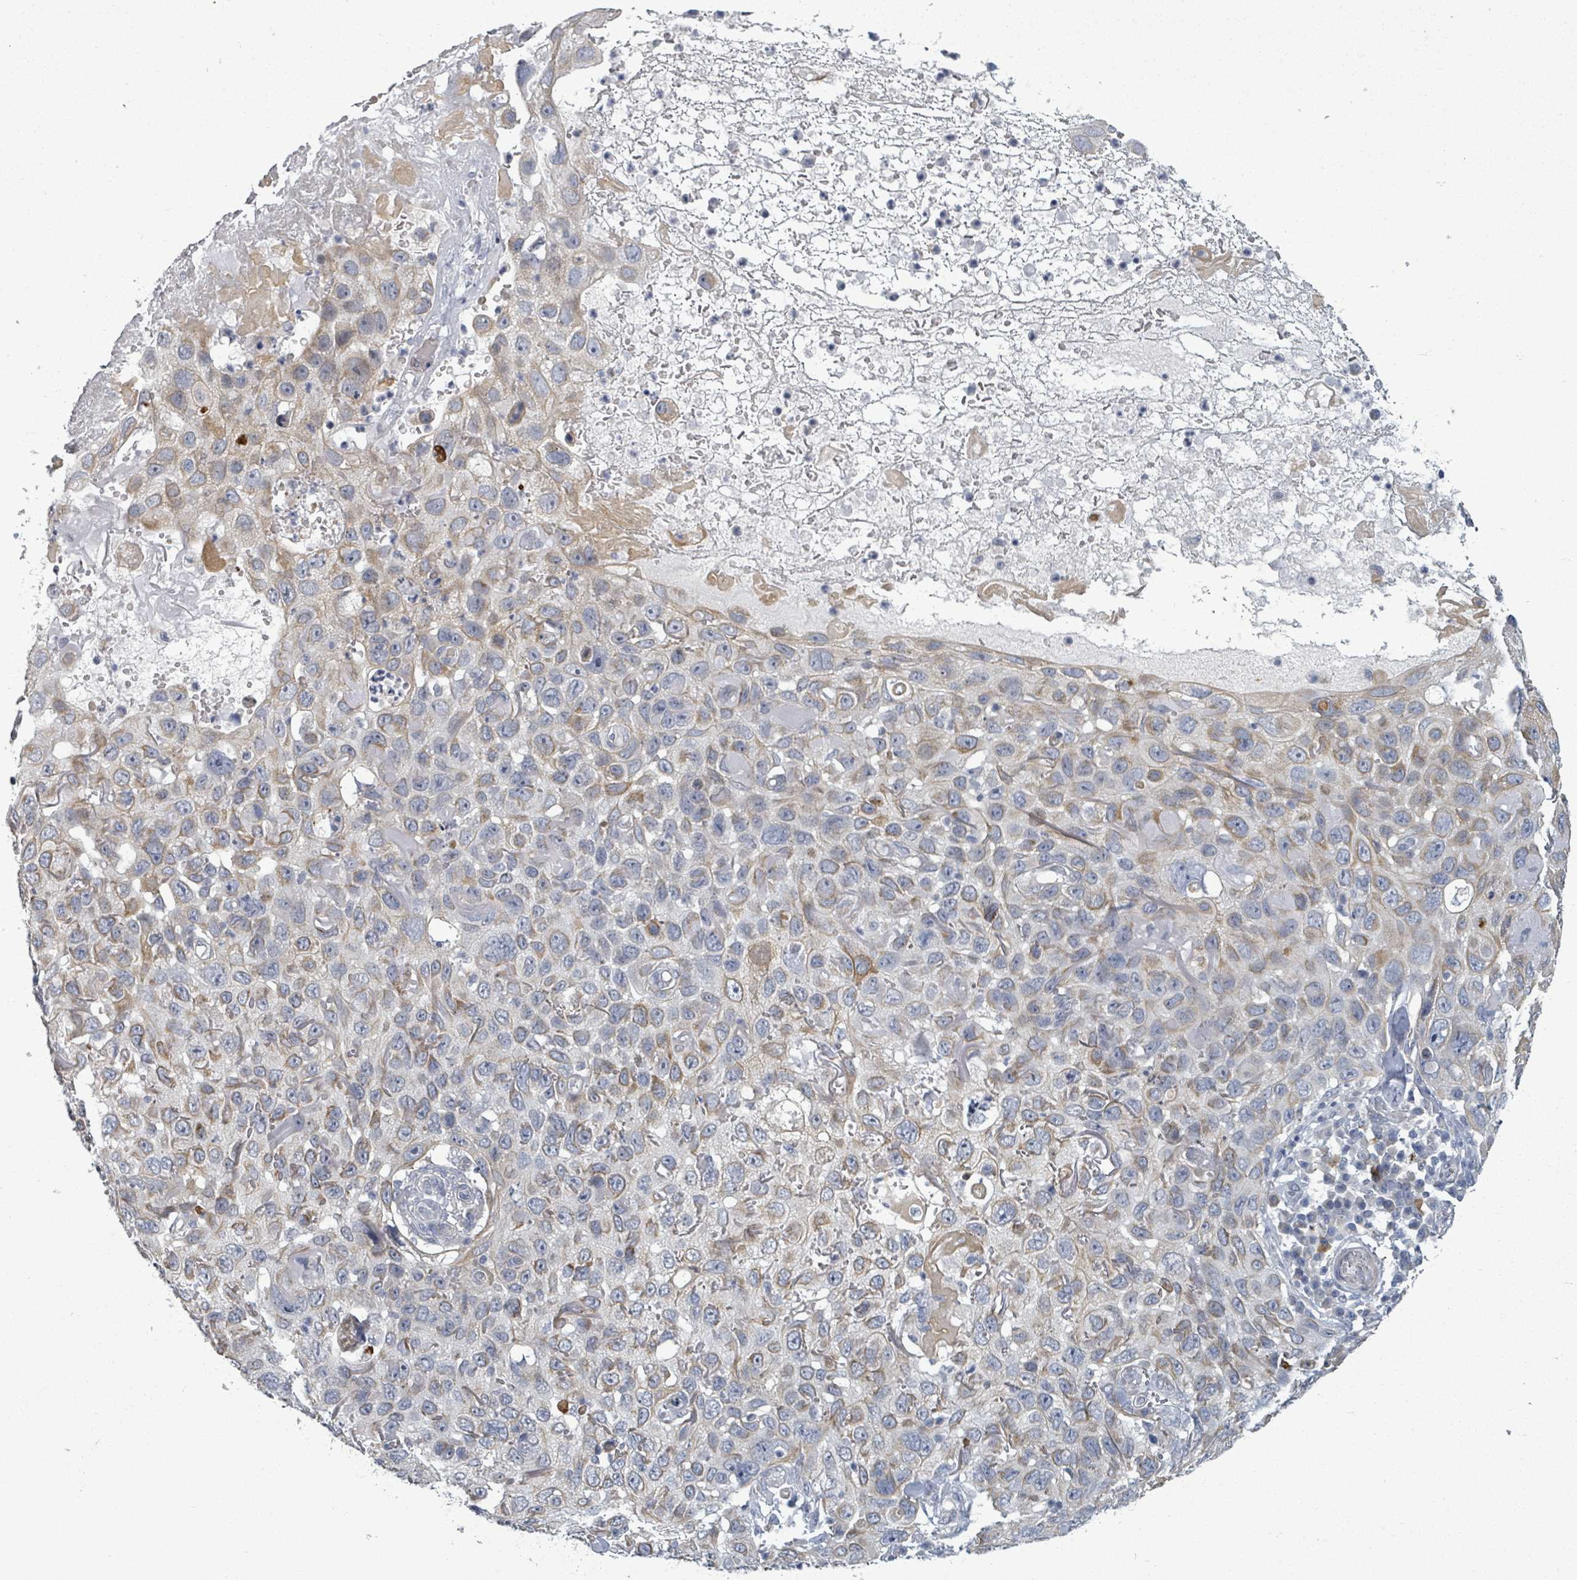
{"staining": {"intensity": "weak", "quantity": "25%-75%", "location": "cytoplasmic/membranous"}, "tissue": "skin cancer", "cell_type": "Tumor cells", "image_type": "cancer", "snomed": [{"axis": "morphology", "description": "Squamous cell carcinoma in situ, NOS"}, {"axis": "morphology", "description": "Squamous cell carcinoma, NOS"}, {"axis": "topography", "description": "Skin"}], "caption": "Weak cytoplasmic/membranous positivity is appreciated in about 25%-75% of tumor cells in skin squamous cell carcinoma in situ.", "gene": "PTPN20", "patient": {"sex": "male", "age": 93}}